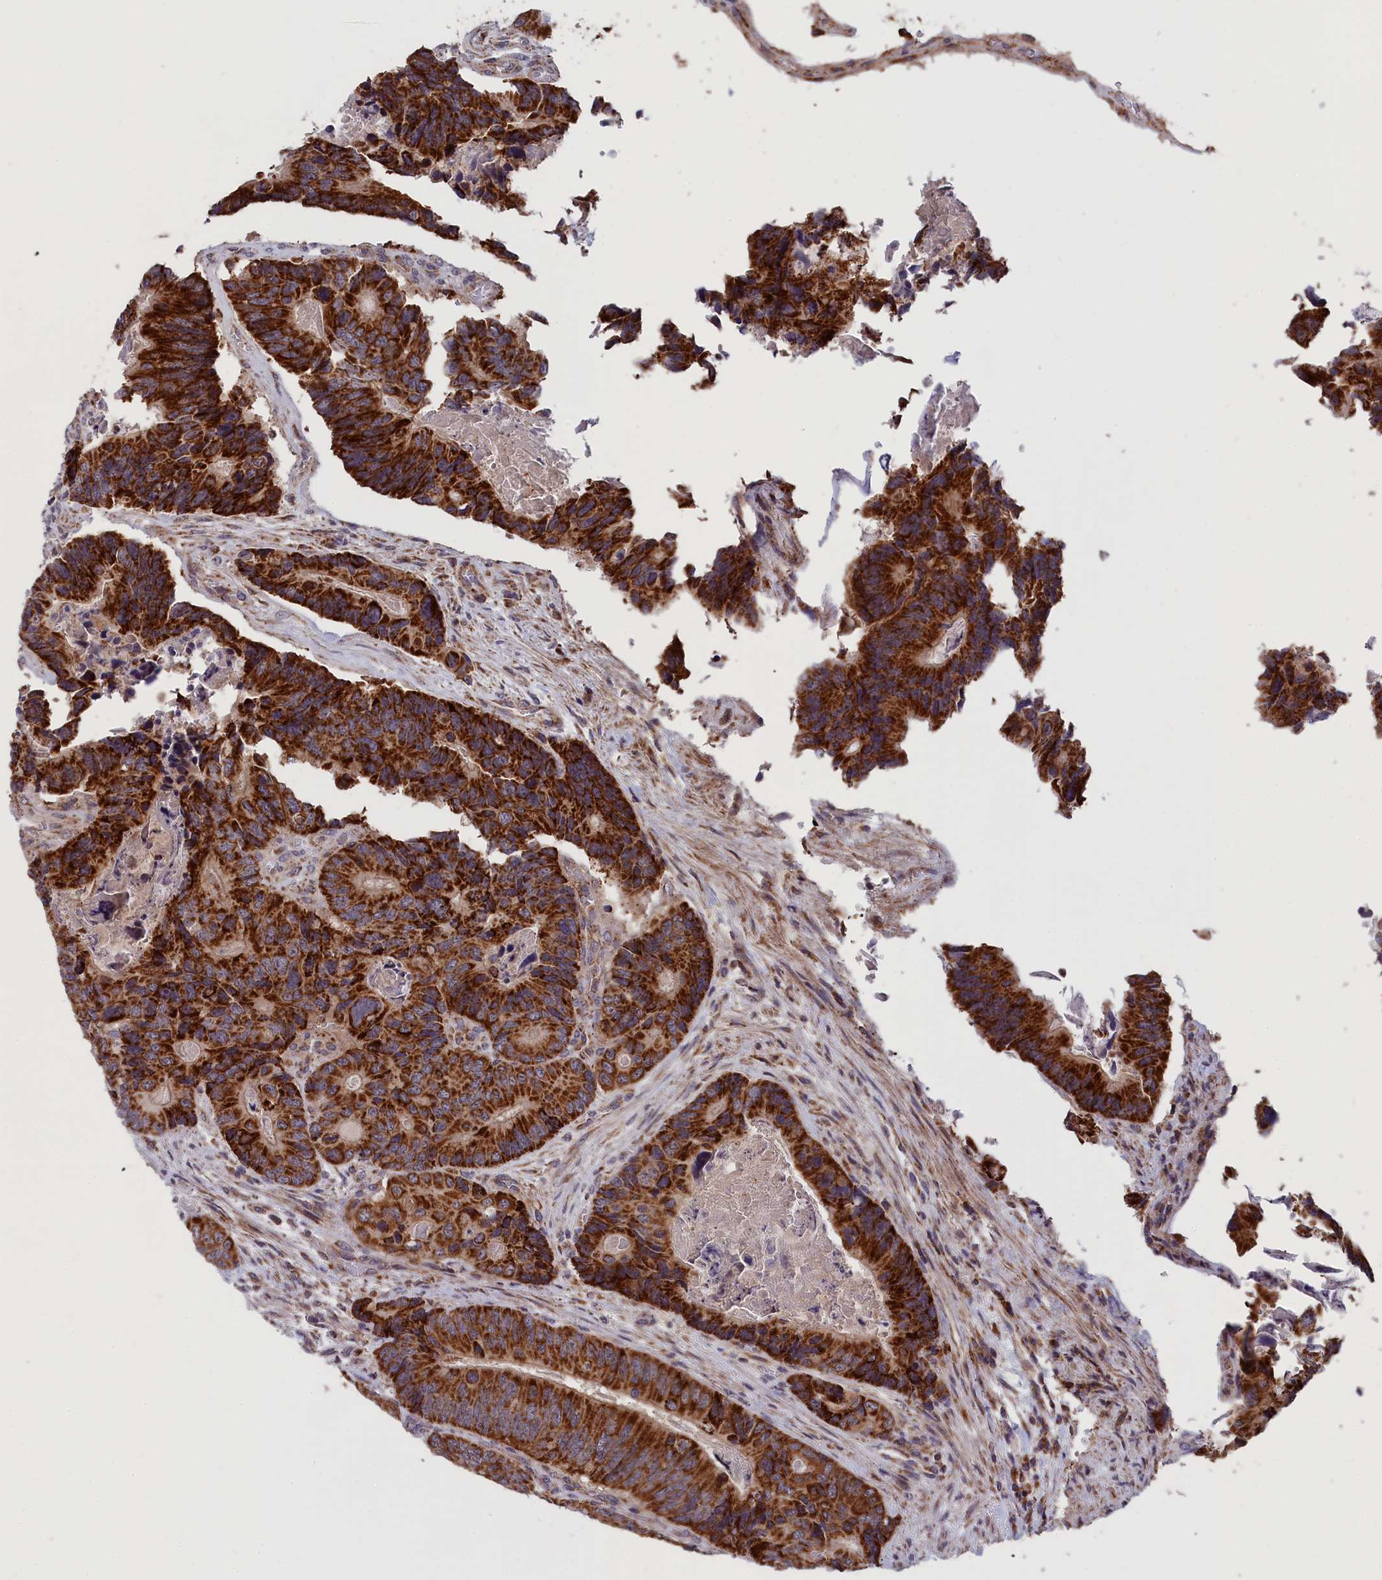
{"staining": {"intensity": "strong", "quantity": ">75%", "location": "cytoplasmic/membranous"}, "tissue": "colorectal cancer", "cell_type": "Tumor cells", "image_type": "cancer", "snomed": [{"axis": "morphology", "description": "Adenocarcinoma, NOS"}, {"axis": "topography", "description": "Colon"}], "caption": "Colorectal cancer (adenocarcinoma) stained with a protein marker displays strong staining in tumor cells.", "gene": "TIMM44", "patient": {"sex": "male", "age": 84}}